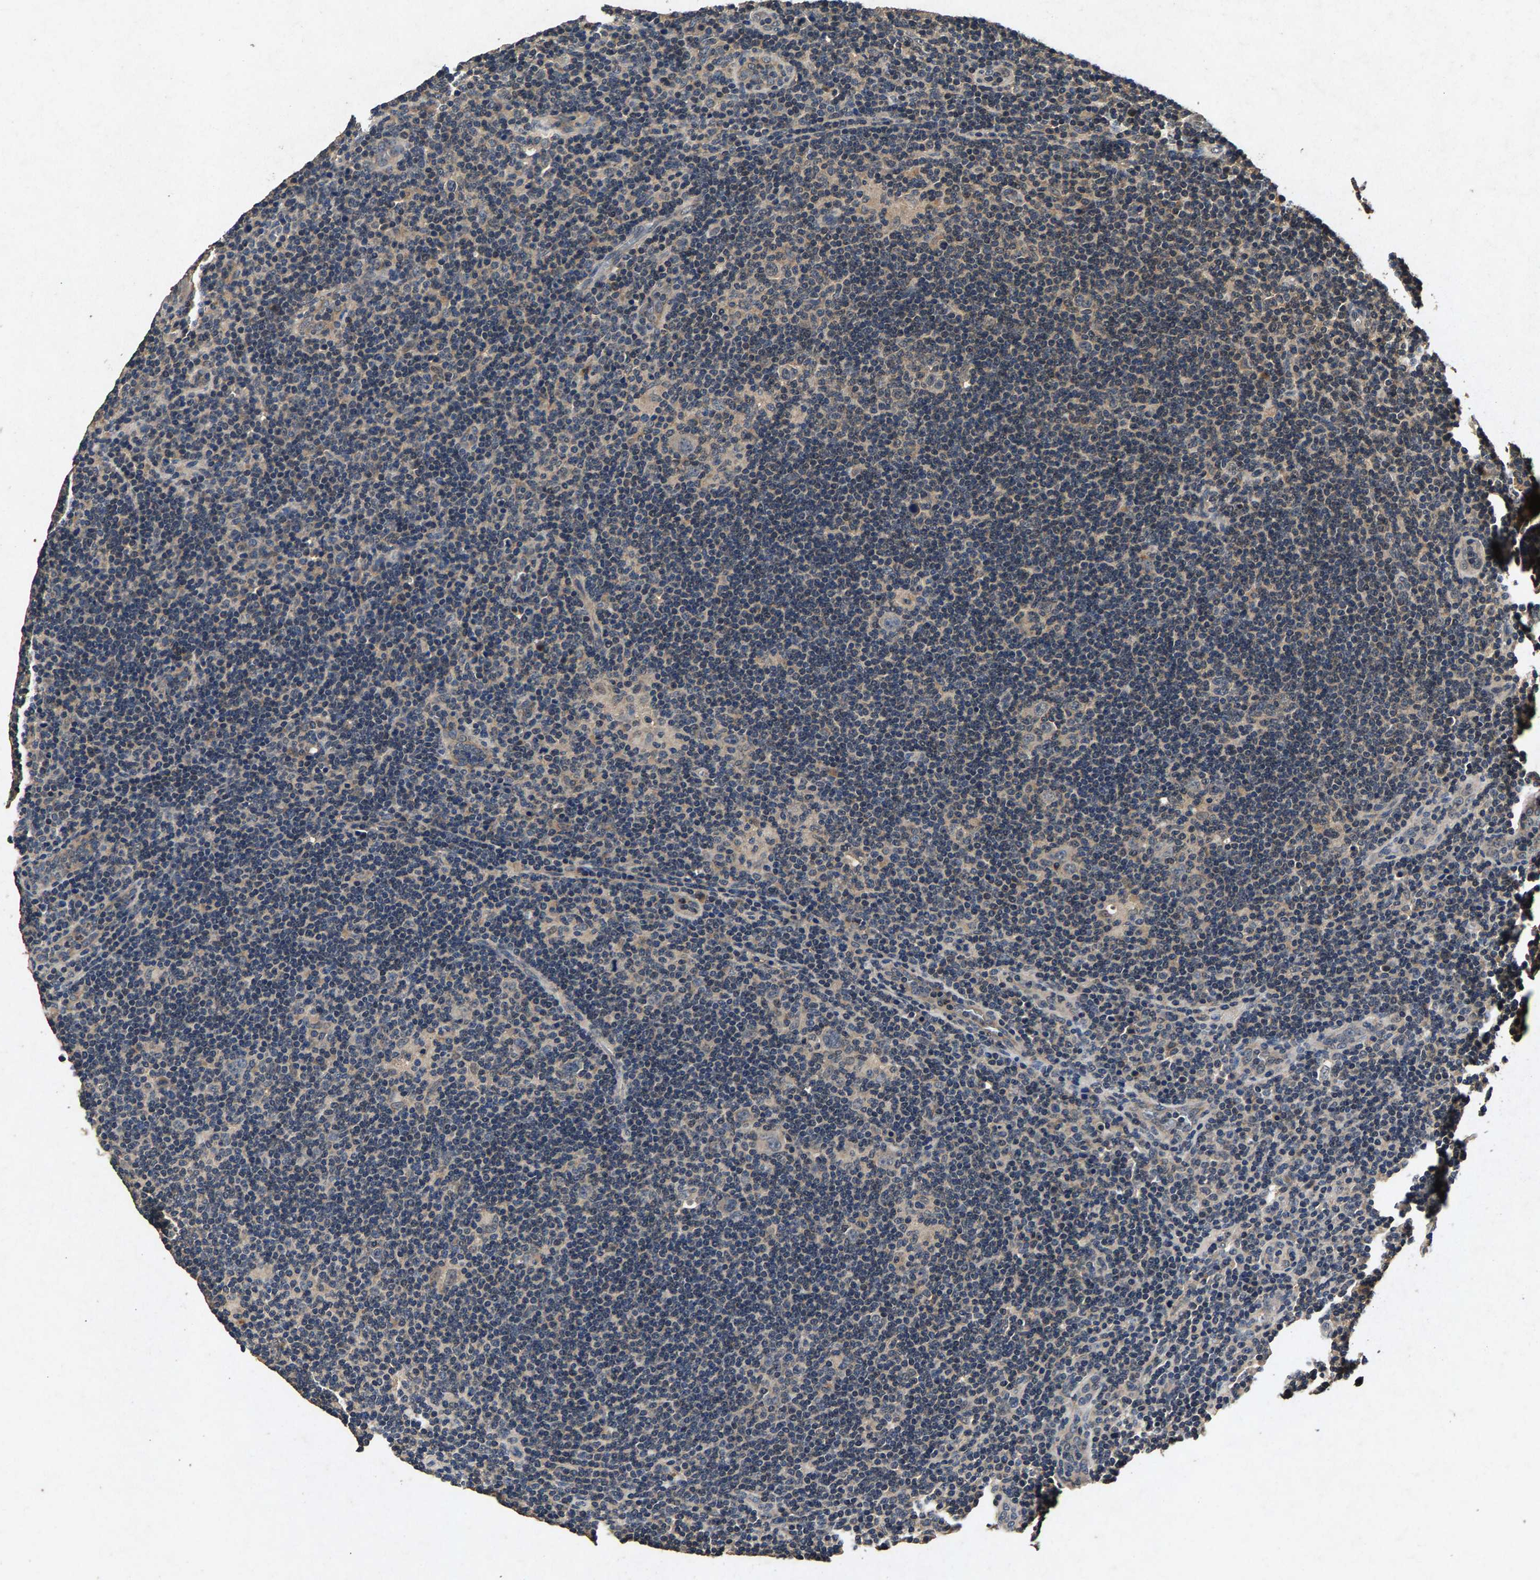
{"staining": {"intensity": "weak", "quantity": ">75%", "location": "cytoplasmic/membranous"}, "tissue": "lymphoma", "cell_type": "Tumor cells", "image_type": "cancer", "snomed": [{"axis": "morphology", "description": "Hodgkin's disease, NOS"}, {"axis": "topography", "description": "Lymph node"}], "caption": "This is a histology image of IHC staining of lymphoma, which shows weak positivity in the cytoplasmic/membranous of tumor cells.", "gene": "PPP1CC", "patient": {"sex": "female", "age": 57}}